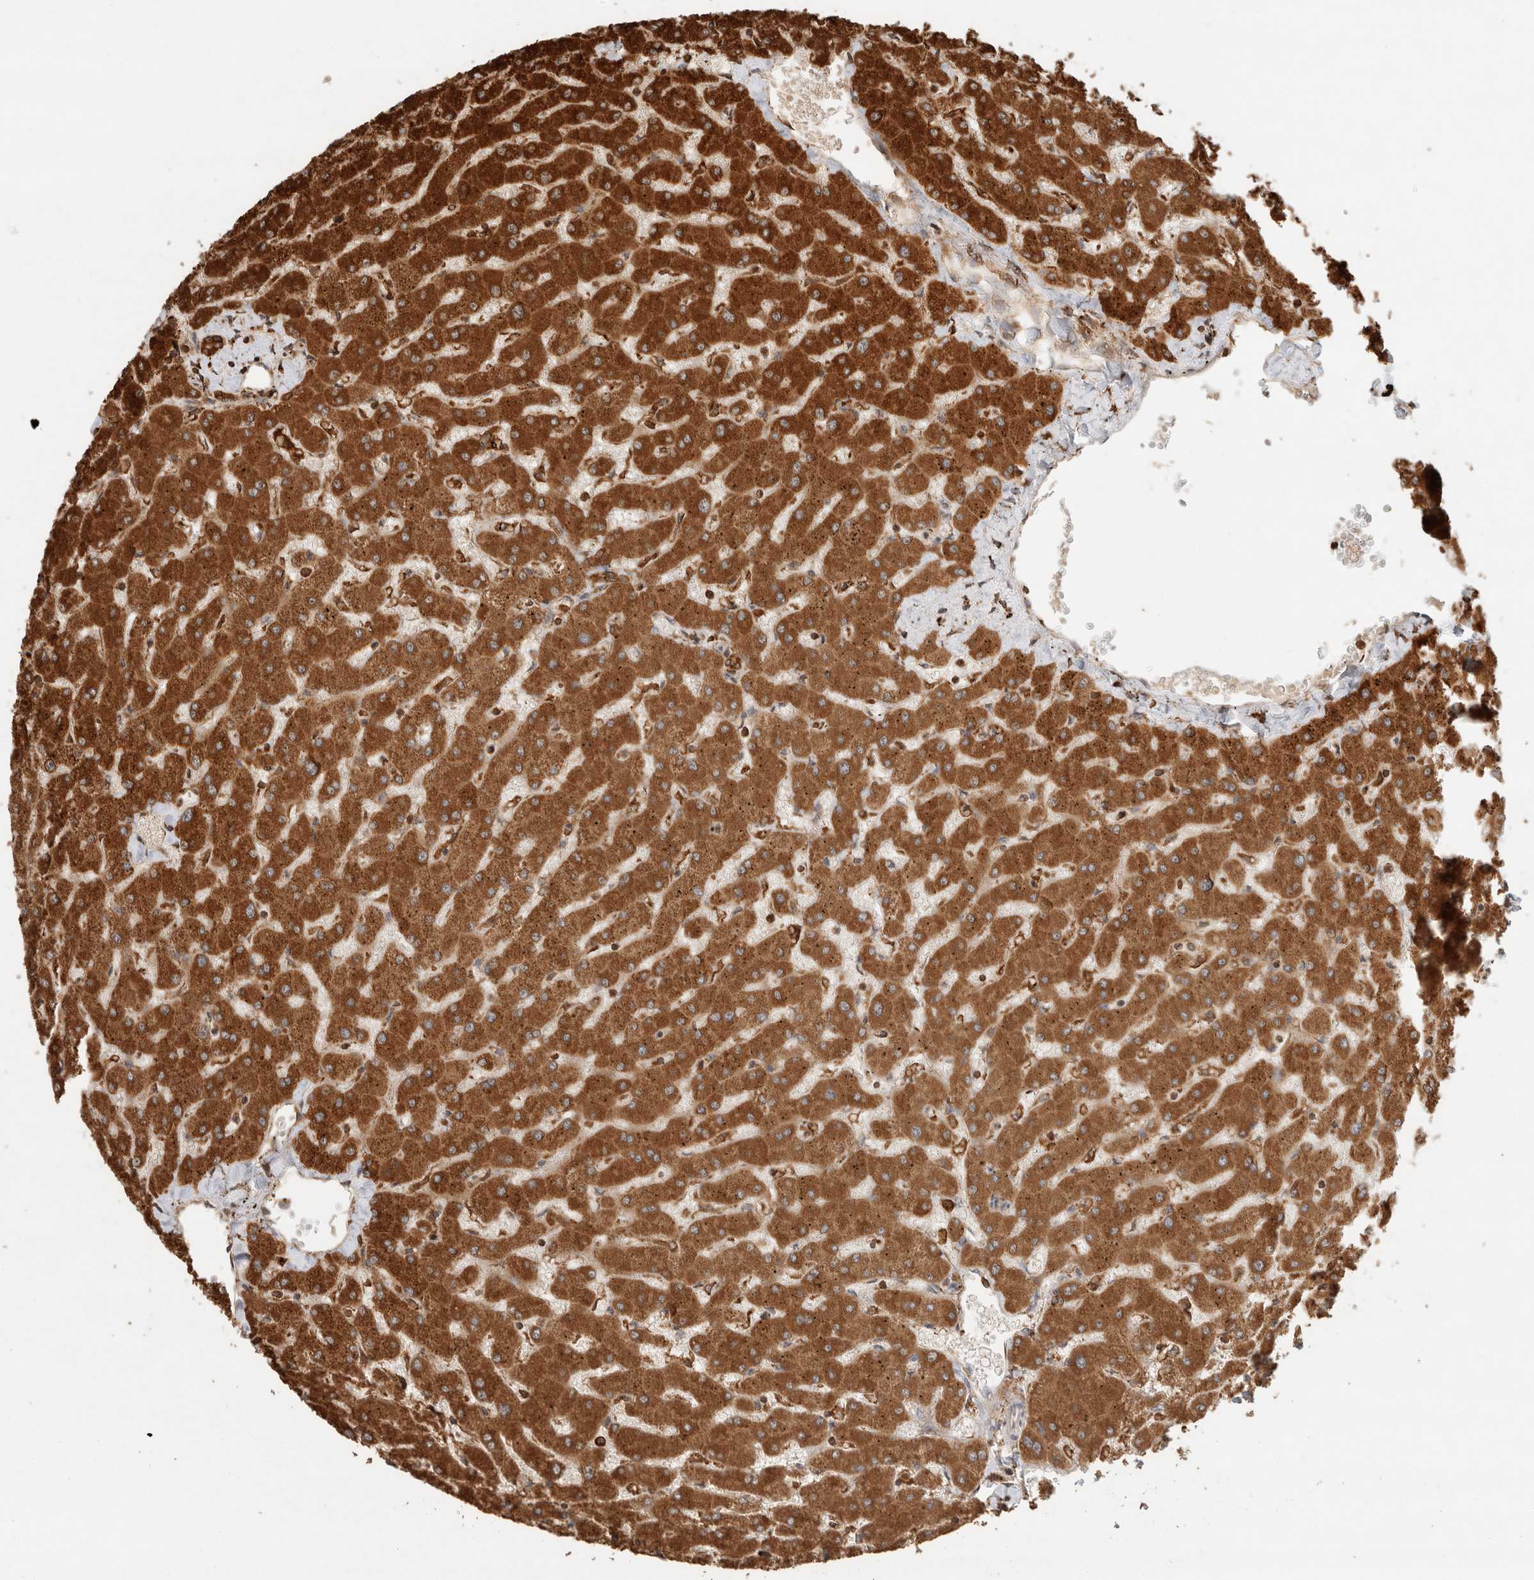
{"staining": {"intensity": "moderate", "quantity": ">75%", "location": "cytoplasmic/membranous"}, "tissue": "liver", "cell_type": "Cholangiocytes", "image_type": "normal", "snomed": [{"axis": "morphology", "description": "Normal tissue, NOS"}, {"axis": "topography", "description": "Liver"}], "caption": "An immunohistochemistry (IHC) histopathology image of normal tissue is shown. Protein staining in brown shows moderate cytoplasmic/membranous positivity in liver within cholangiocytes. Using DAB (brown) and hematoxylin (blue) stains, captured at high magnification using brightfield microscopy.", "gene": "ERAP1", "patient": {"sex": "female", "age": 63}}